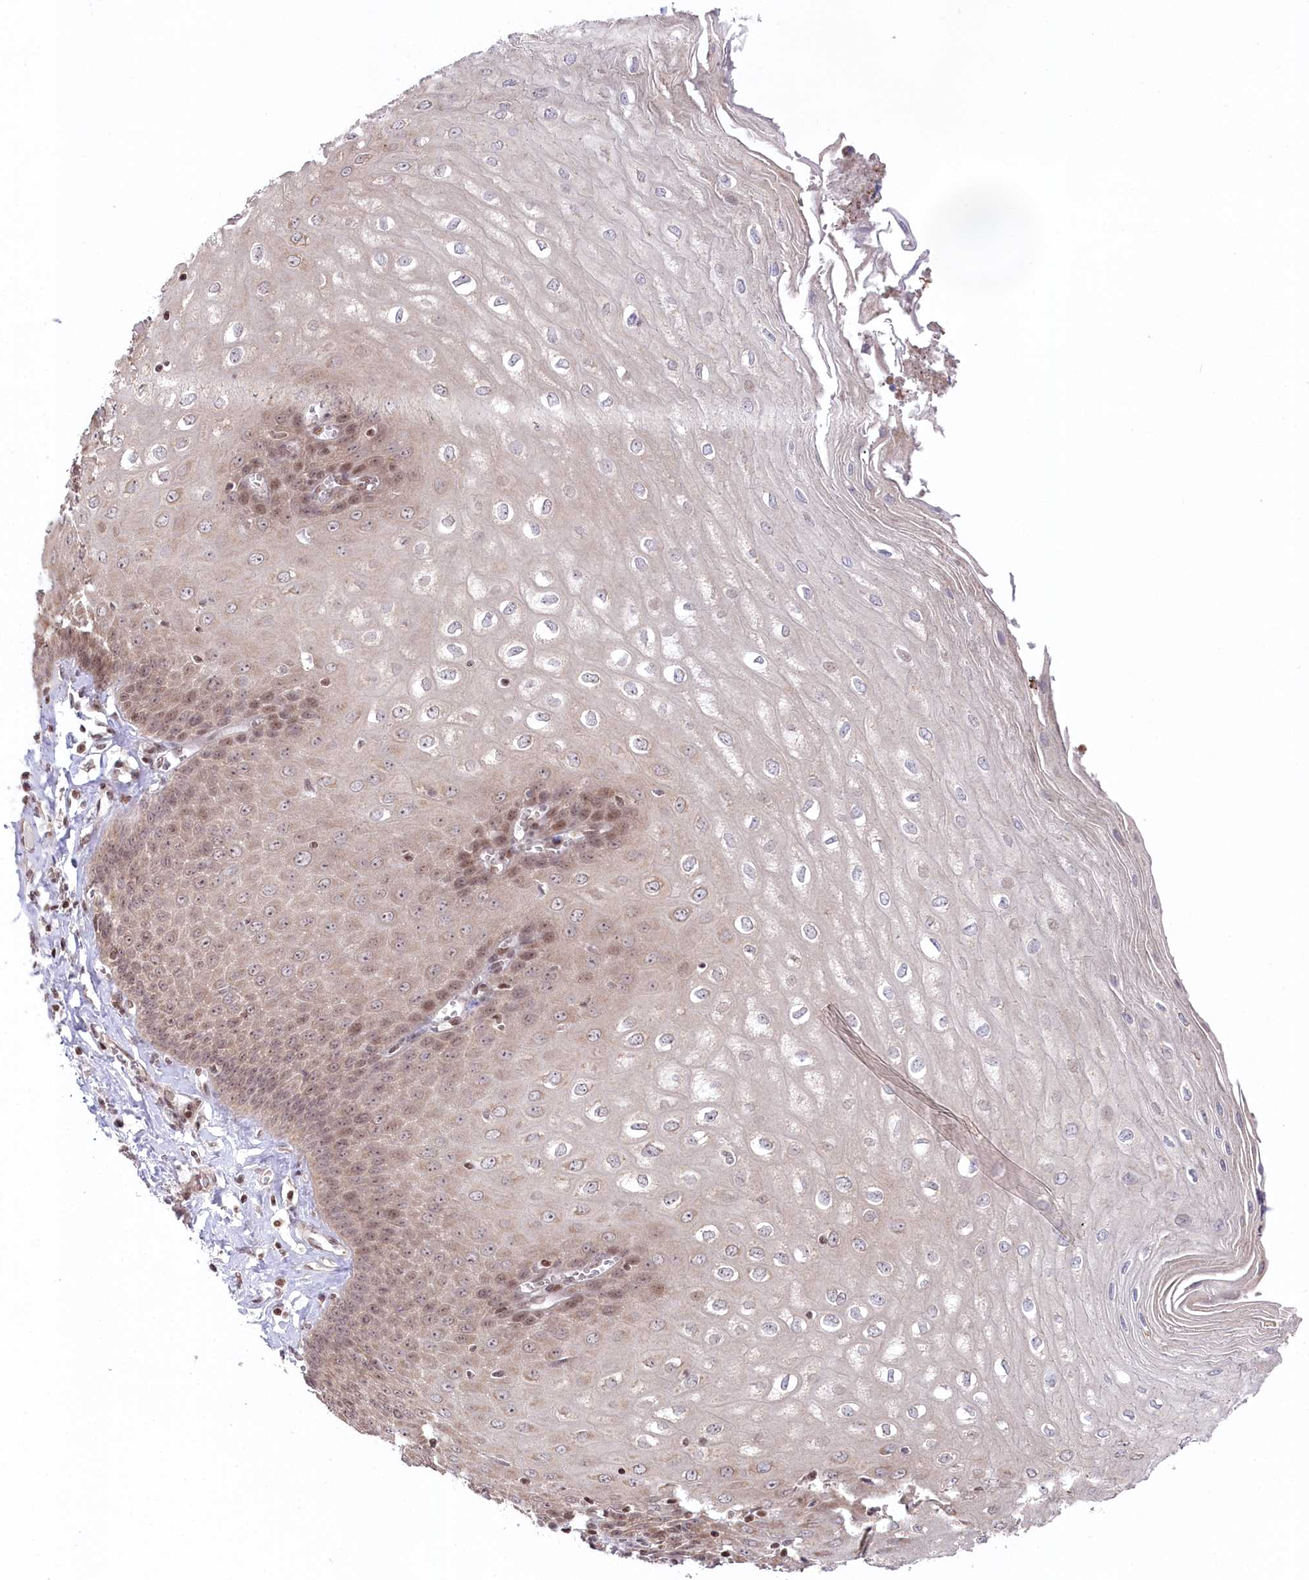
{"staining": {"intensity": "moderate", "quantity": "<25%", "location": "nuclear"}, "tissue": "esophagus", "cell_type": "Squamous epithelial cells", "image_type": "normal", "snomed": [{"axis": "morphology", "description": "Normal tissue, NOS"}, {"axis": "topography", "description": "Esophagus"}], "caption": "Immunohistochemistry histopathology image of benign esophagus stained for a protein (brown), which exhibits low levels of moderate nuclear expression in about <25% of squamous epithelial cells.", "gene": "CGGBP1", "patient": {"sex": "male", "age": 60}}